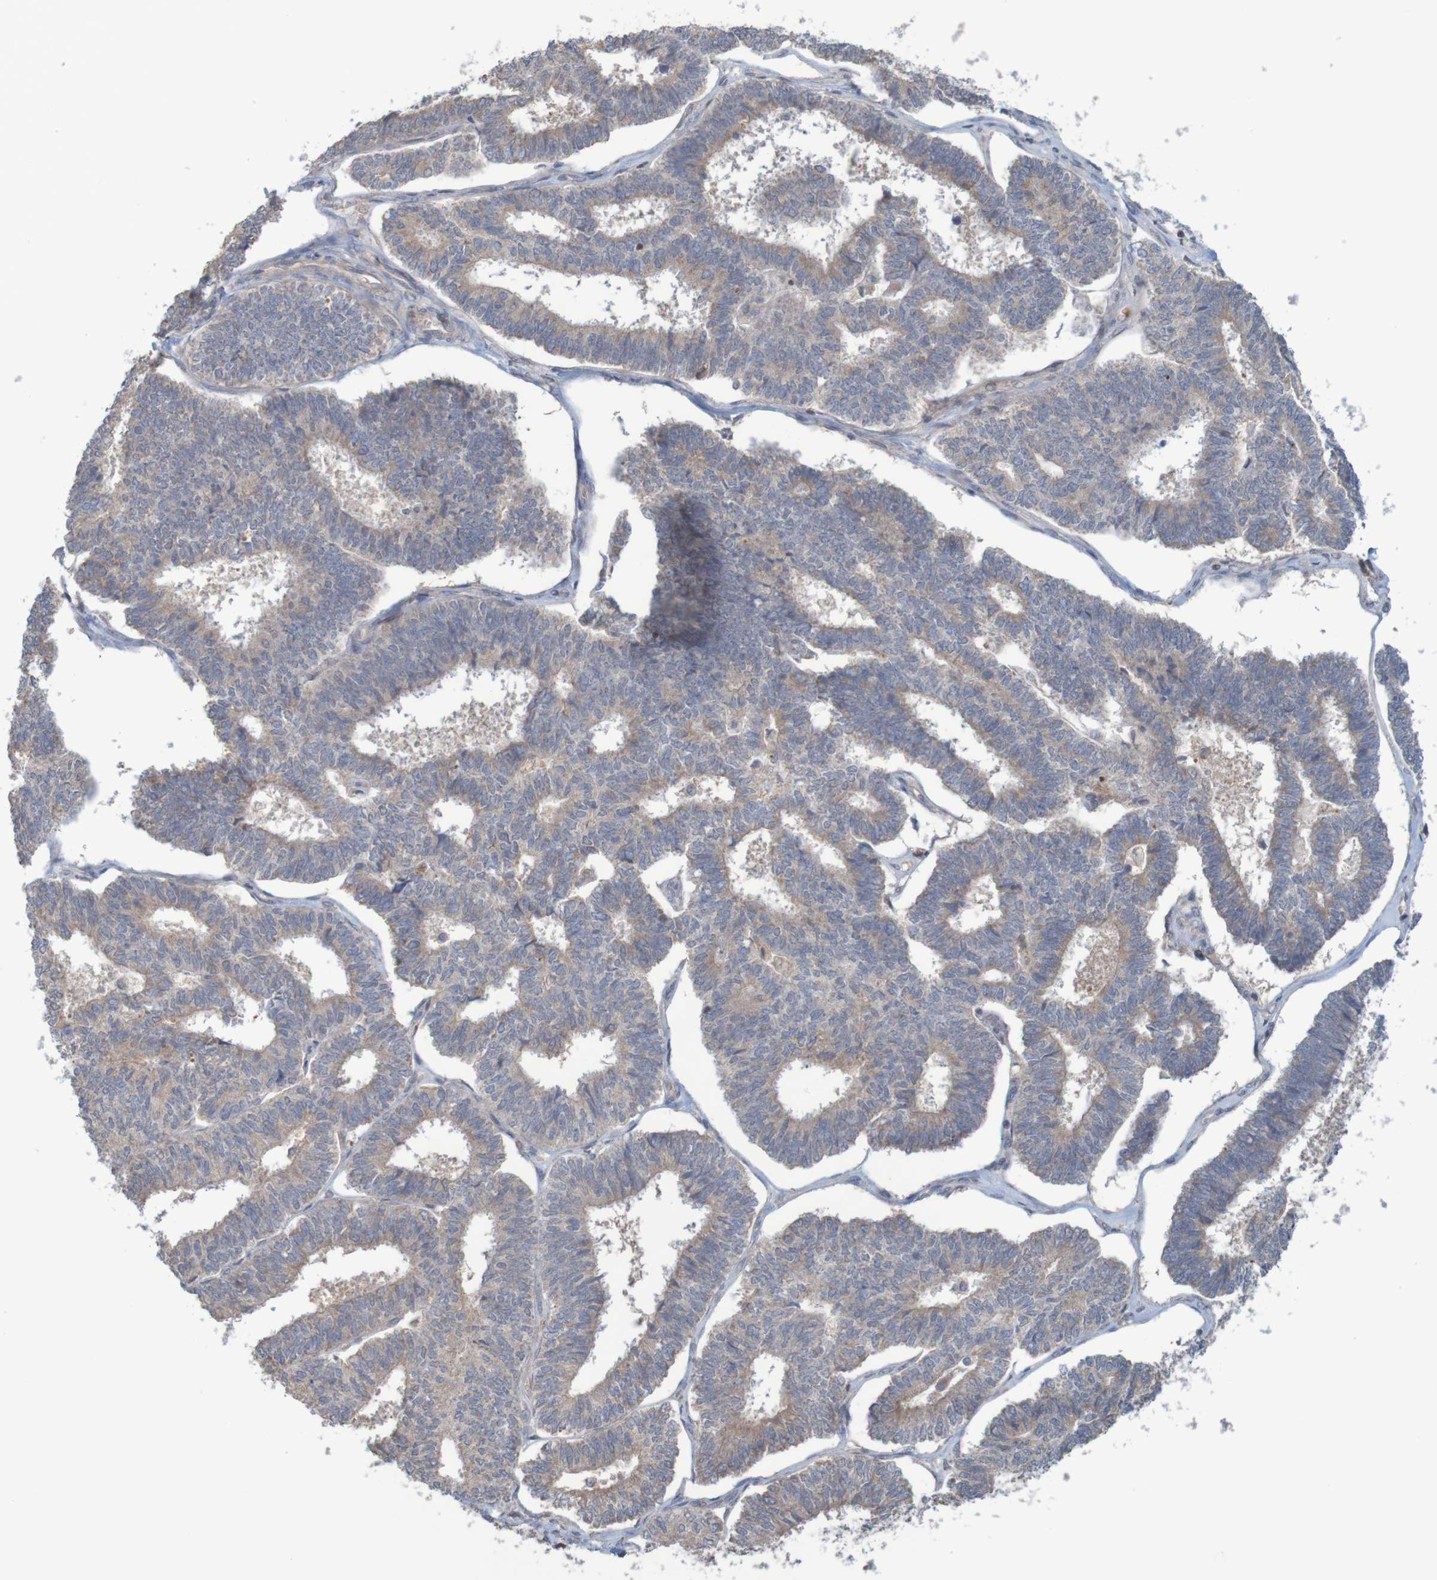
{"staining": {"intensity": "weak", "quantity": ">75%", "location": "cytoplasmic/membranous"}, "tissue": "endometrial cancer", "cell_type": "Tumor cells", "image_type": "cancer", "snomed": [{"axis": "morphology", "description": "Adenocarcinoma, NOS"}, {"axis": "topography", "description": "Endometrium"}], "caption": "Human adenocarcinoma (endometrial) stained for a protein (brown) demonstrates weak cytoplasmic/membranous positive expression in approximately >75% of tumor cells.", "gene": "ANKK1", "patient": {"sex": "female", "age": 70}}